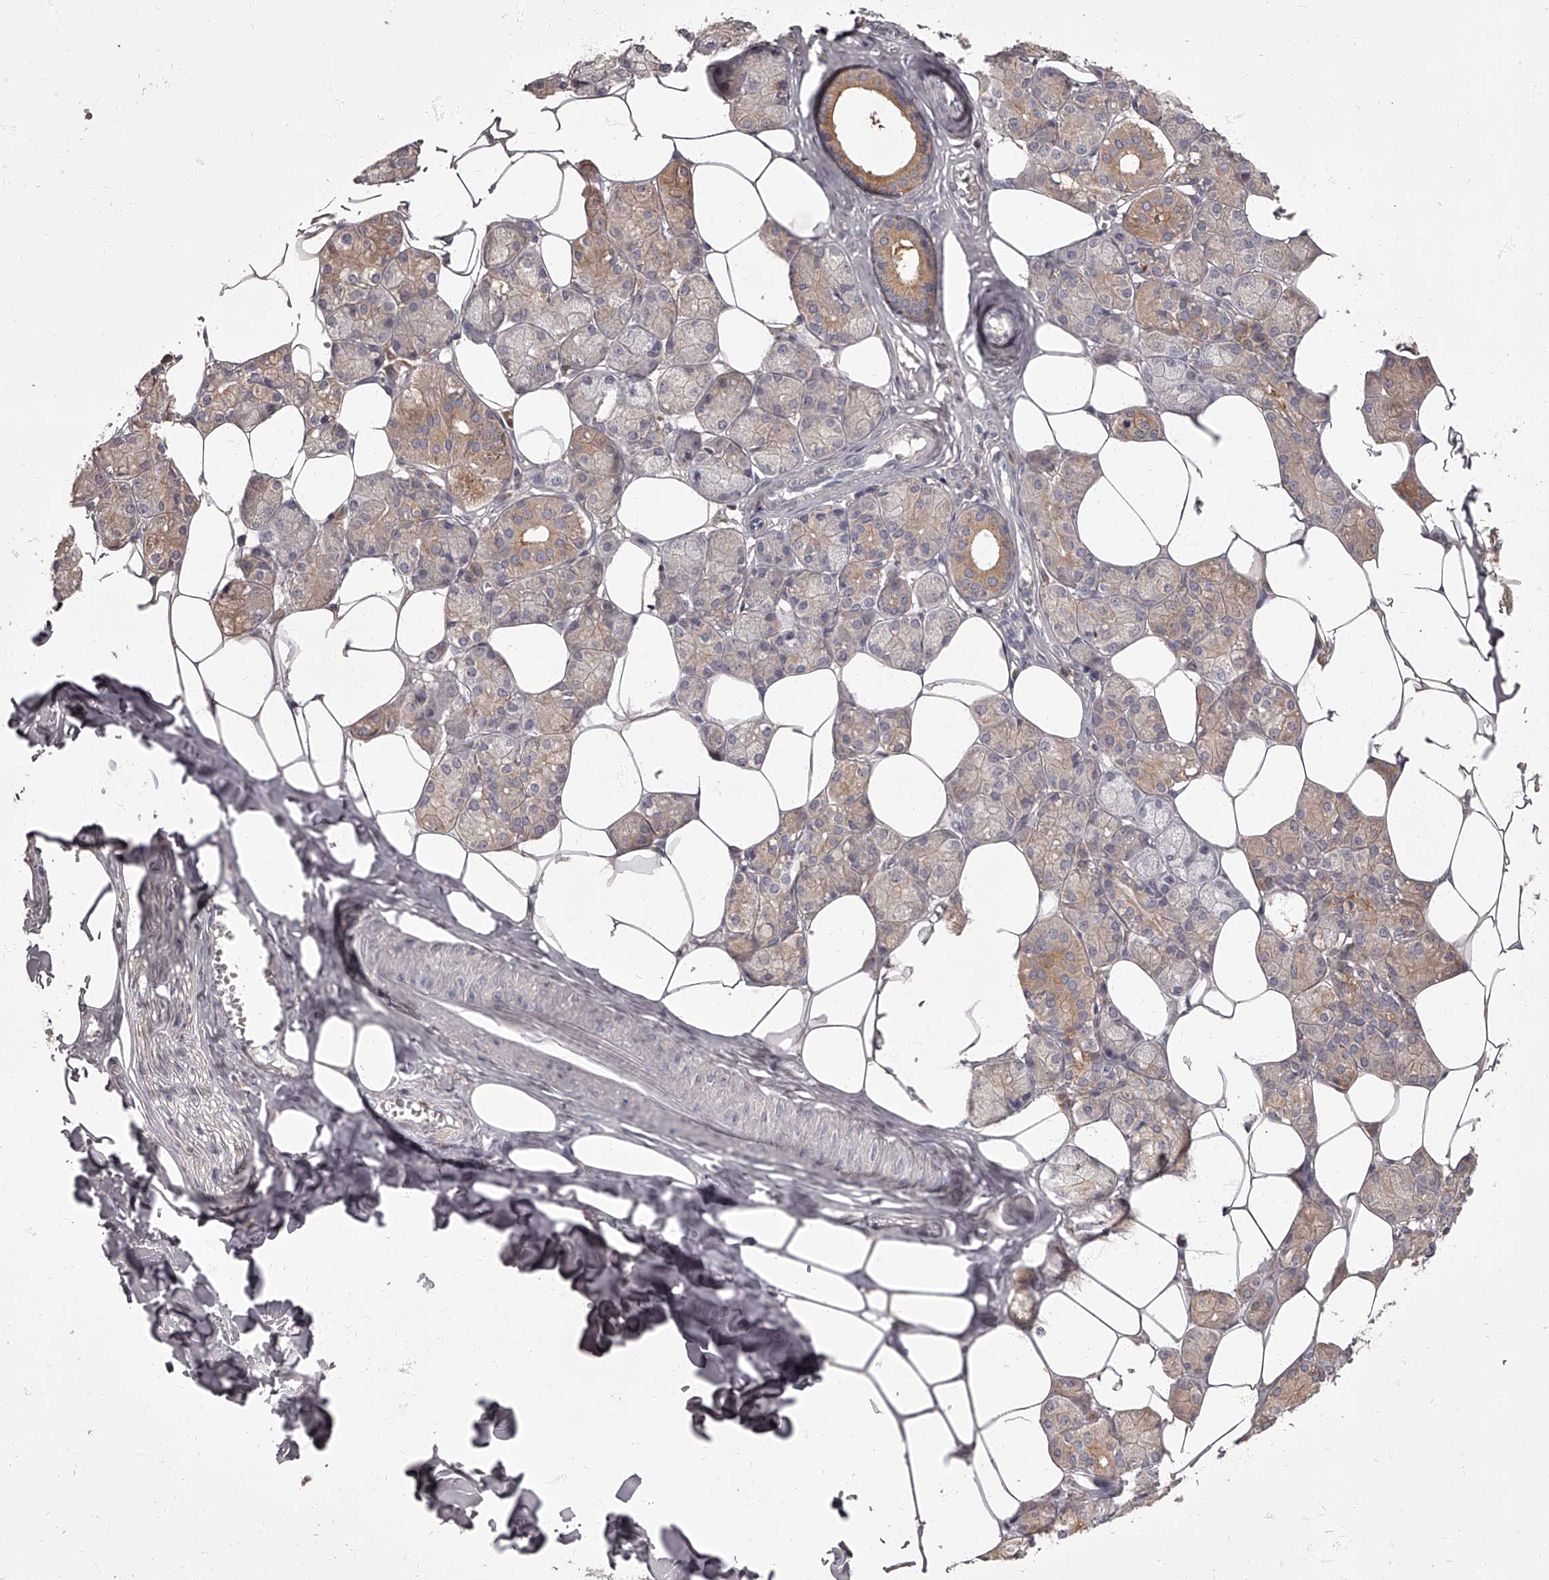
{"staining": {"intensity": "weak", "quantity": "25%-75%", "location": "cytoplasmic/membranous"}, "tissue": "salivary gland", "cell_type": "Glandular cells", "image_type": "normal", "snomed": [{"axis": "morphology", "description": "Normal tissue, NOS"}, {"axis": "topography", "description": "Salivary gland"}], "caption": "Protein expression analysis of benign salivary gland exhibits weak cytoplasmic/membranous expression in approximately 25%-75% of glandular cells.", "gene": "APEH", "patient": {"sex": "male", "age": 62}}